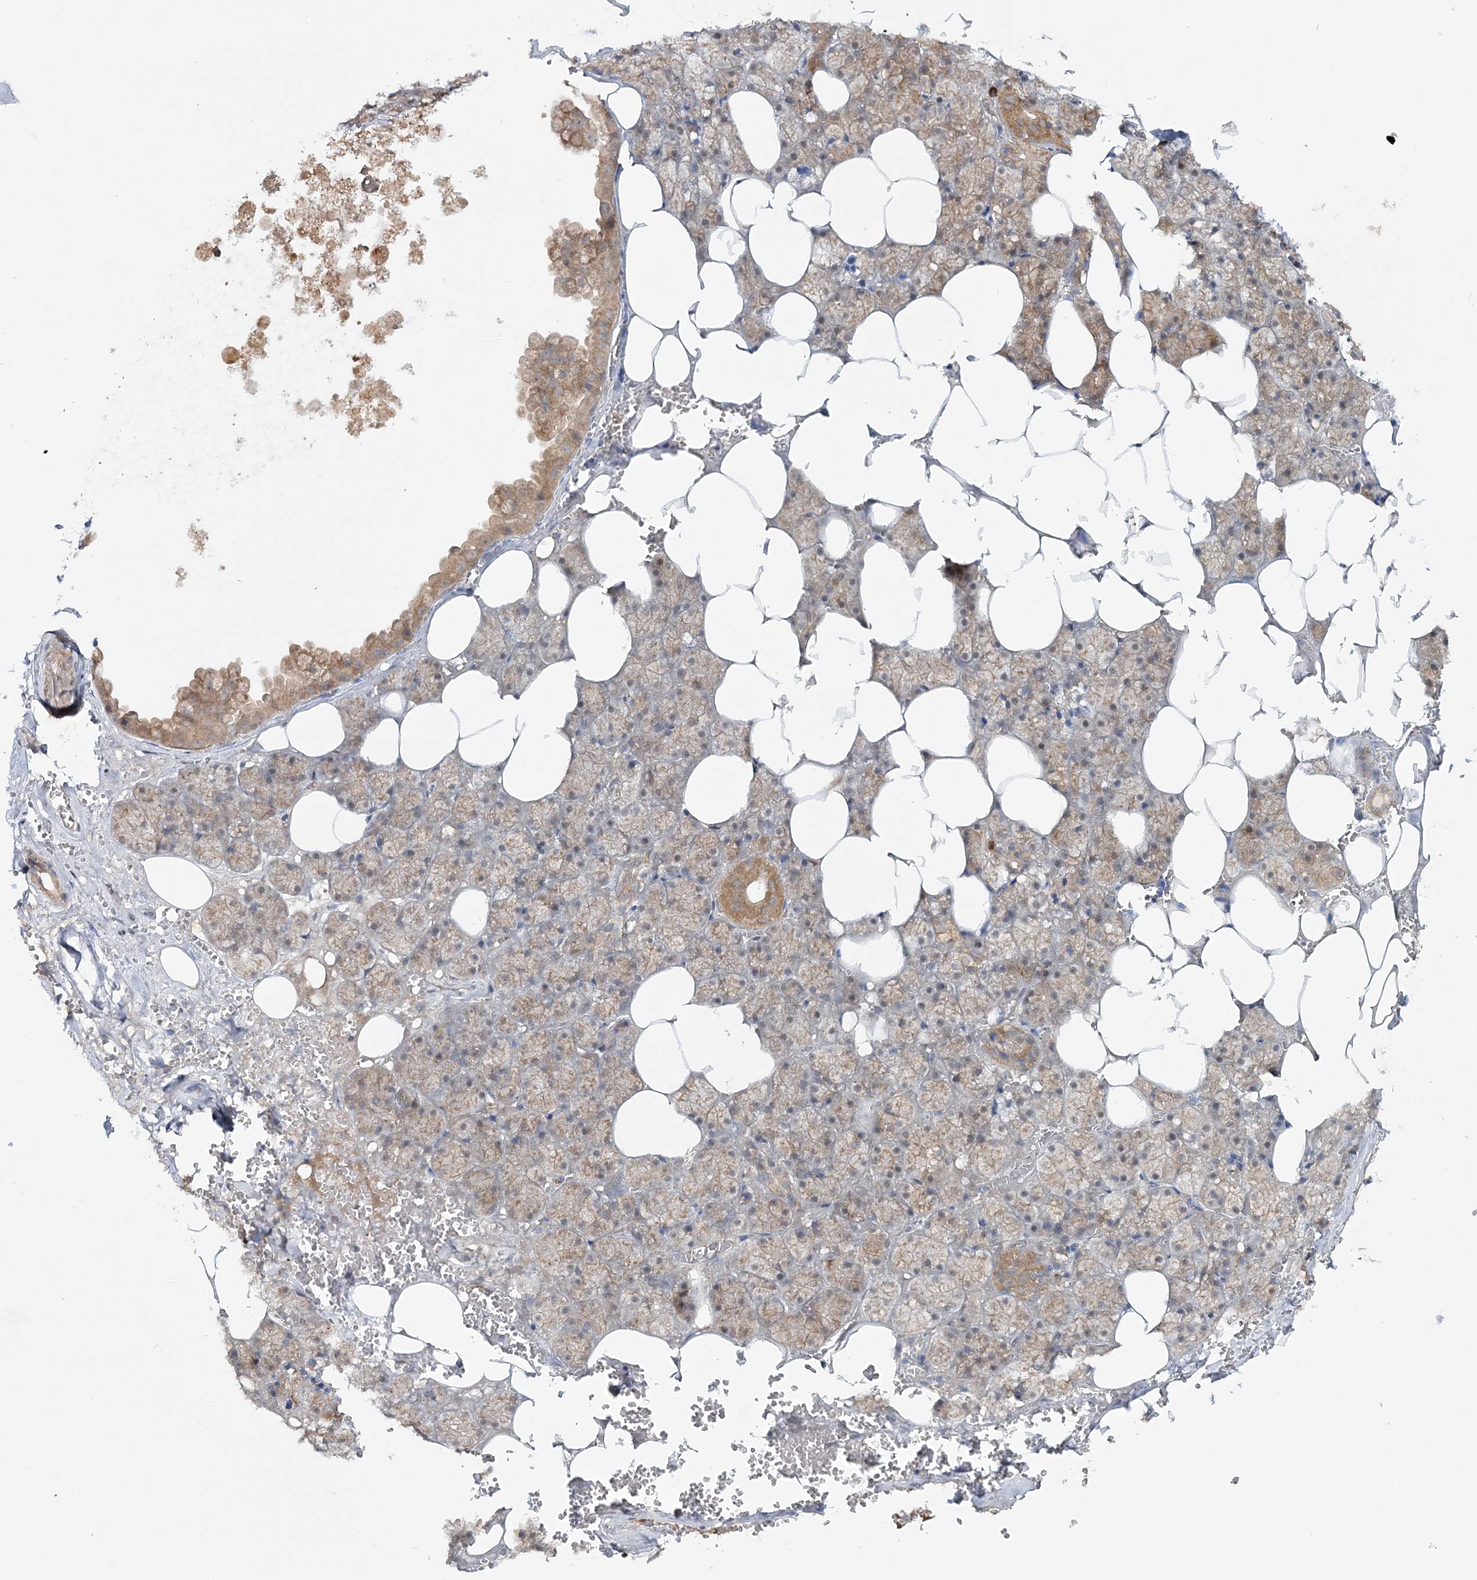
{"staining": {"intensity": "moderate", "quantity": "25%-75%", "location": "cytoplasmic/membranous"}, "tissue": "salivary gland", "cell_type": "Glandular cells", "image_type": "normal", "snomed": [{"axis": "morphology", "description": "Normal tissue, NOS"}, {"axis": "topography", "description": "Salivary gland"}], "caption": "Protein staining by immunohistochemistry (IHC) demonstrates moderate cytoplasmic/membranous staining in about 25%-75% of glandular cells in benign salivary gland. (DAB (3,3'-diaminobenzidine) IHC, brown staining for protein, blue staining for nuclei).", "gene": "MOCS2", "patient": {"sex": "male", "age": 62}}